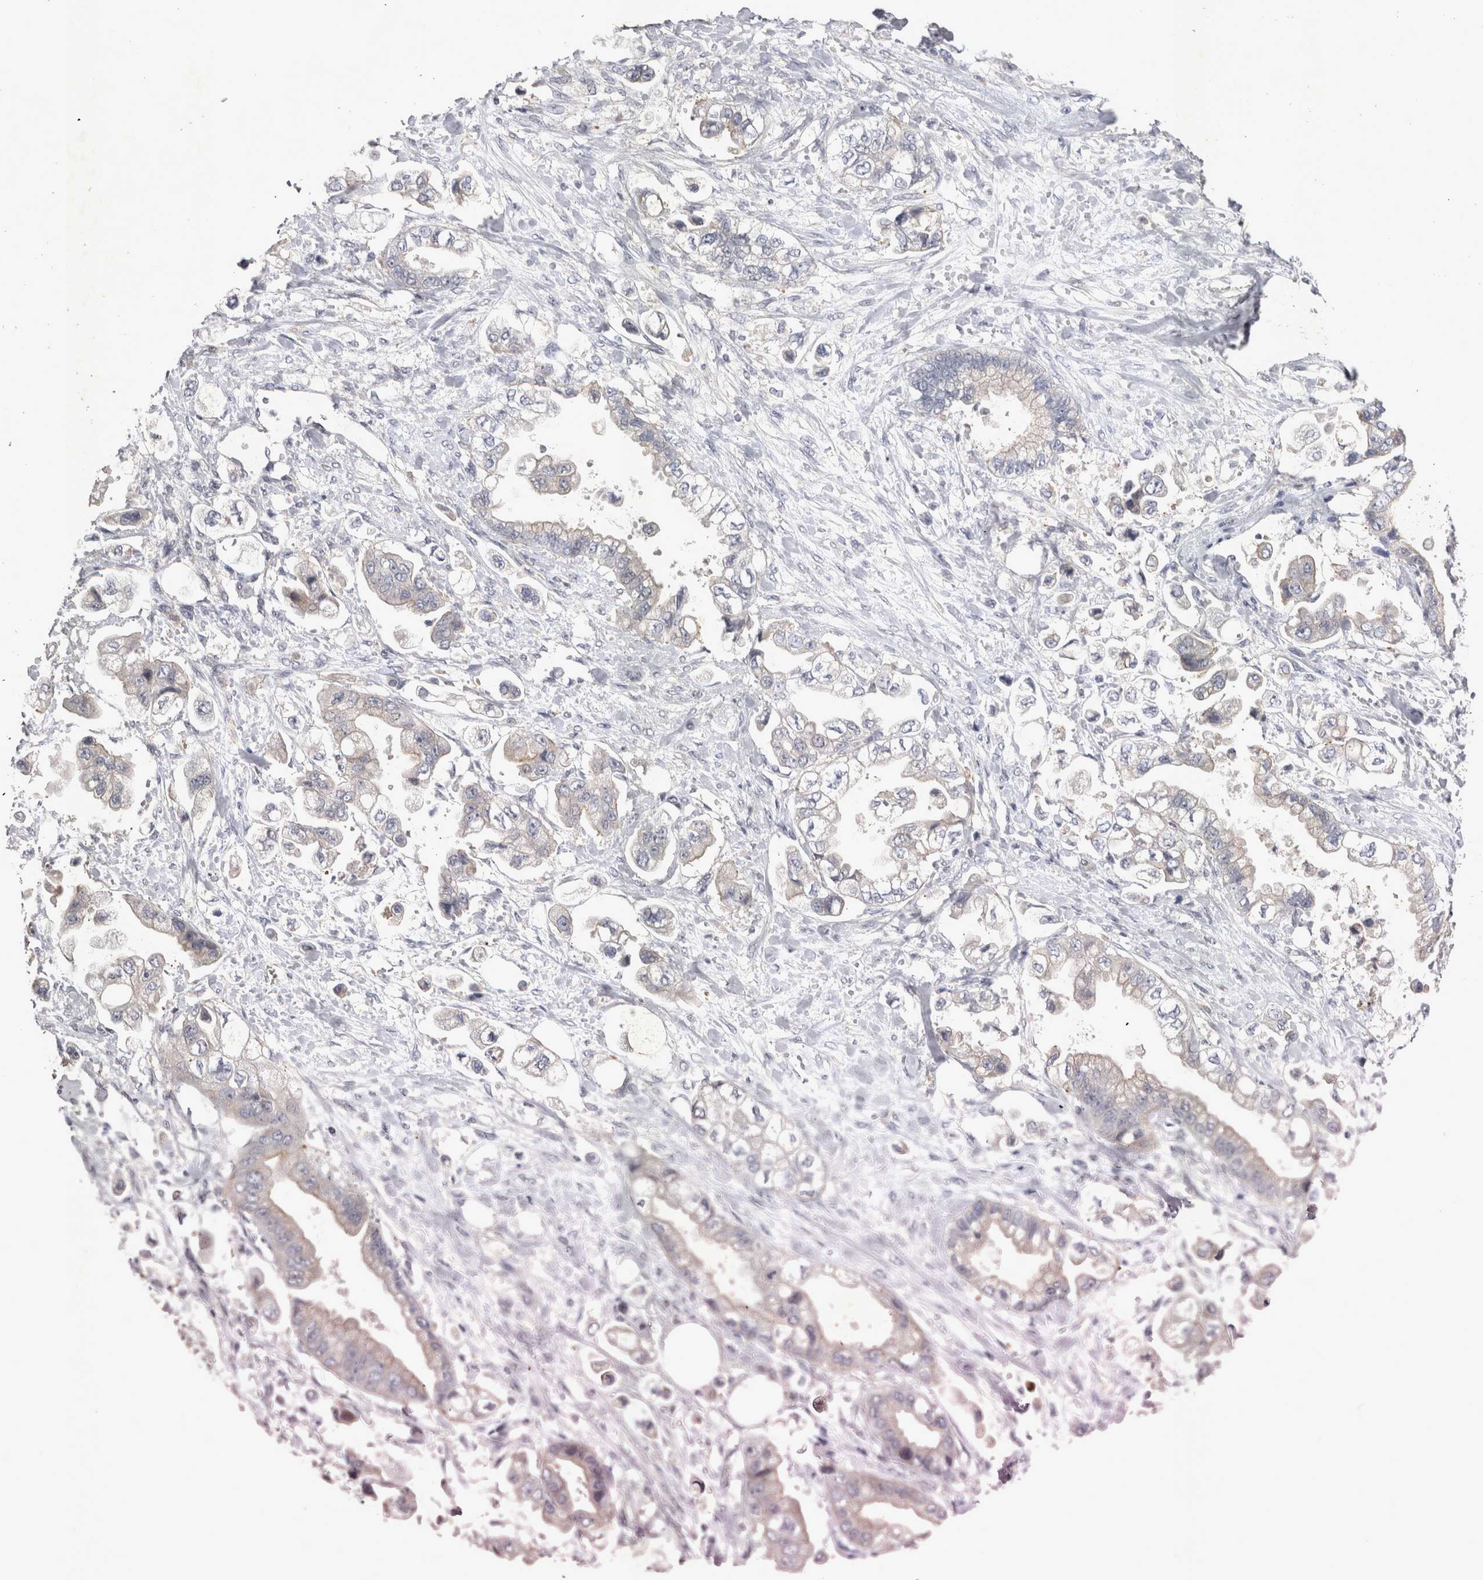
{"staining": {"intensity": "negative", "quantity": "none", "location": "none"}, "tissue": "stomach cancer", "cell_type": "Tumor cells", "image_type": "cancer", "snomed": [{"axis": "morphology", "description": "Adenocarcinoma, NOS"}, {"axis": "topography", "description": "Stomach"}], "caption": "The immunohistochemistry image has no significant expression in tumor cells of stomach cancer (adenocarcinoma) tissue.", "gene": "CTBS", "patient": {"sex": "male", "age": 62}}